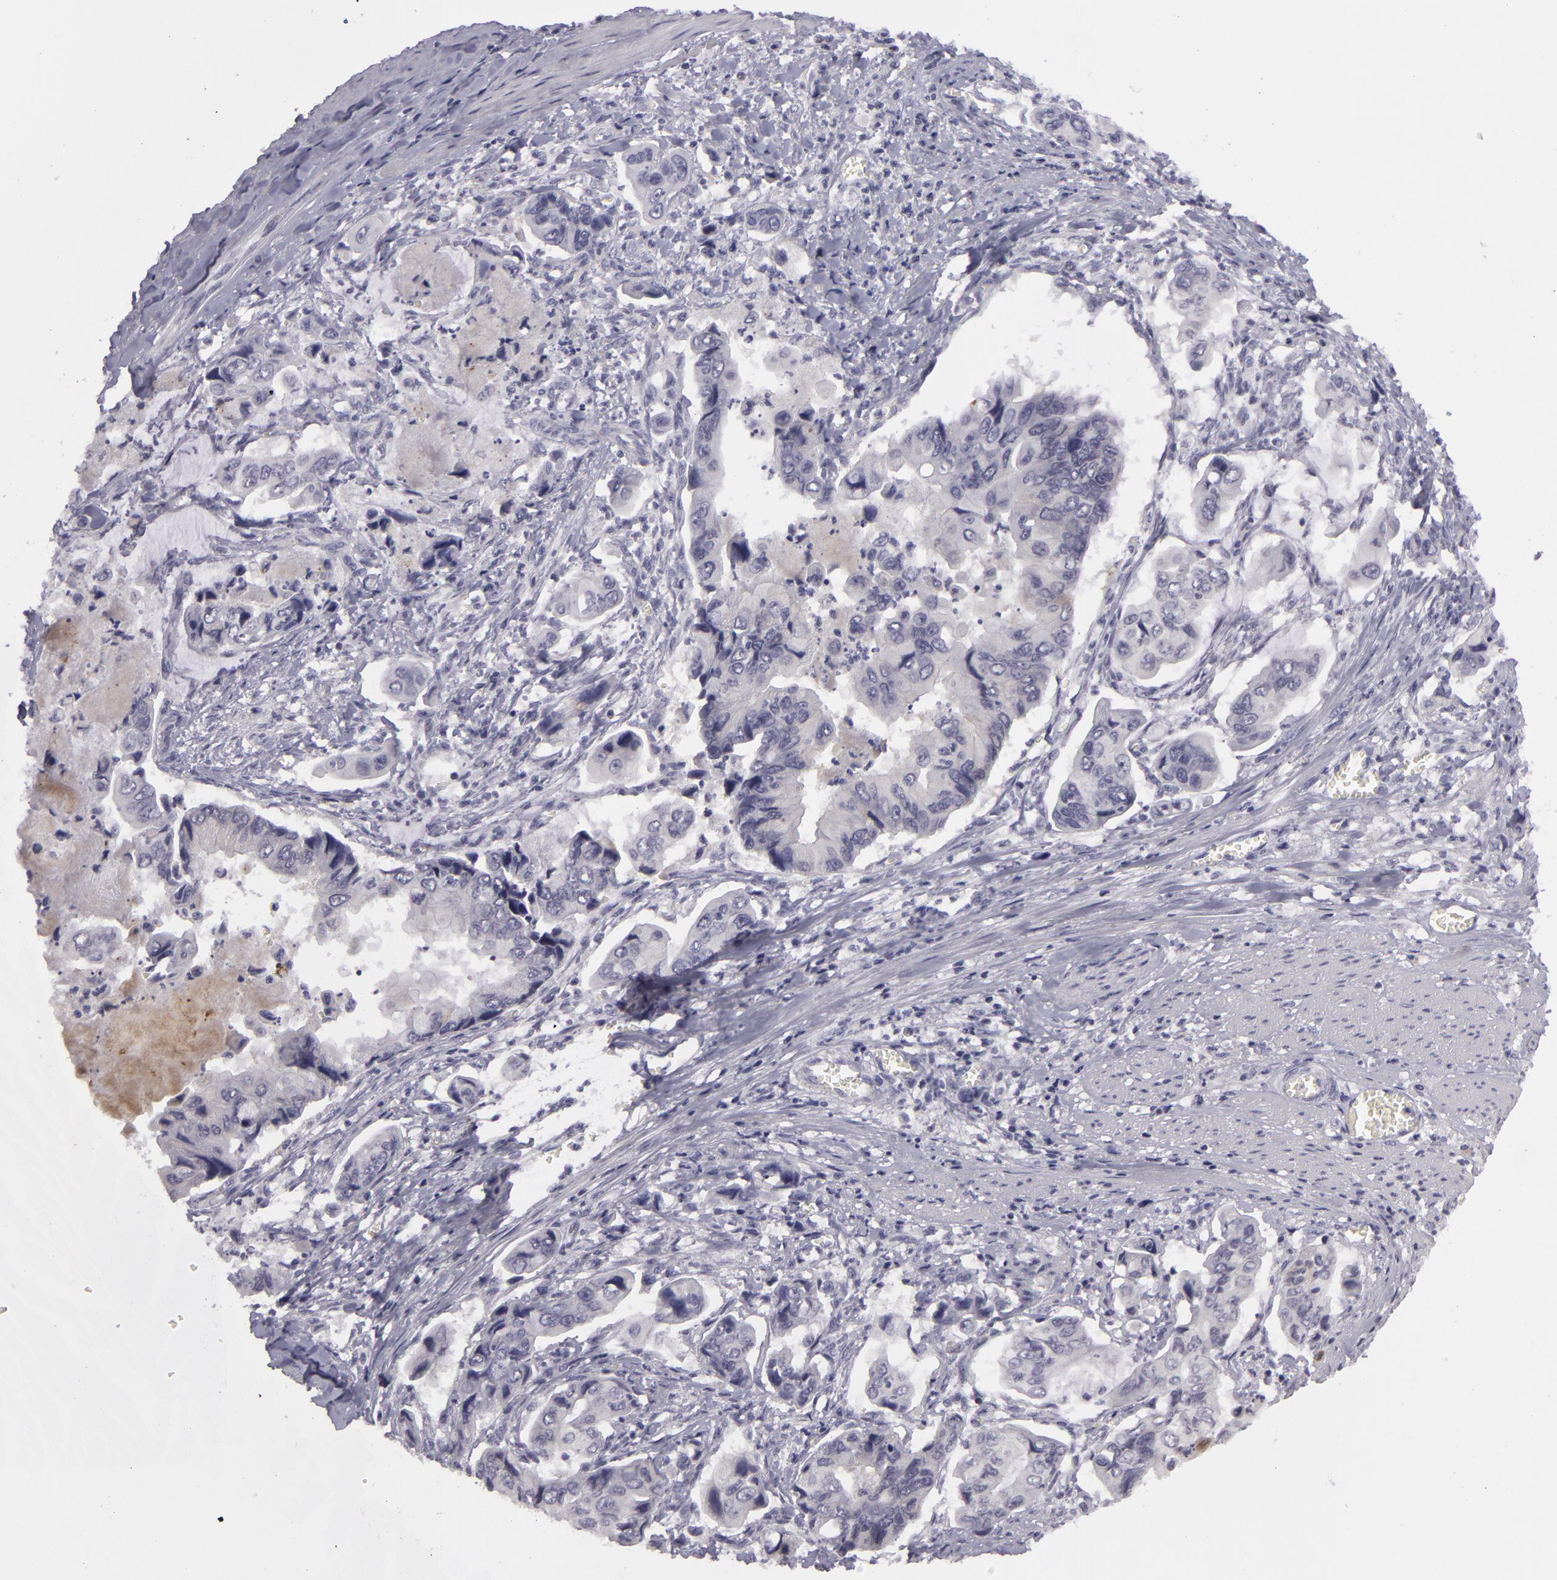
{"staining": {"intensity": "negative", "quantity": "none", "location": "none"}, "tissue": "stomach cancer", "cell_type": "Tumor cells", "image_type": "cancer", "snomed": [{"axis": "morphology", "description": "Adenocarcinoma, NOS"}, {"axis": "topography", "description": "Stomach, upper"}], "caption": "This is an immunohistochemistry image of human stomach cancer (adenocarcinoma). There is no expression in tumor cells.", "gene": "CTNNB1", "patient": {"sex": "male", "age": 80}}